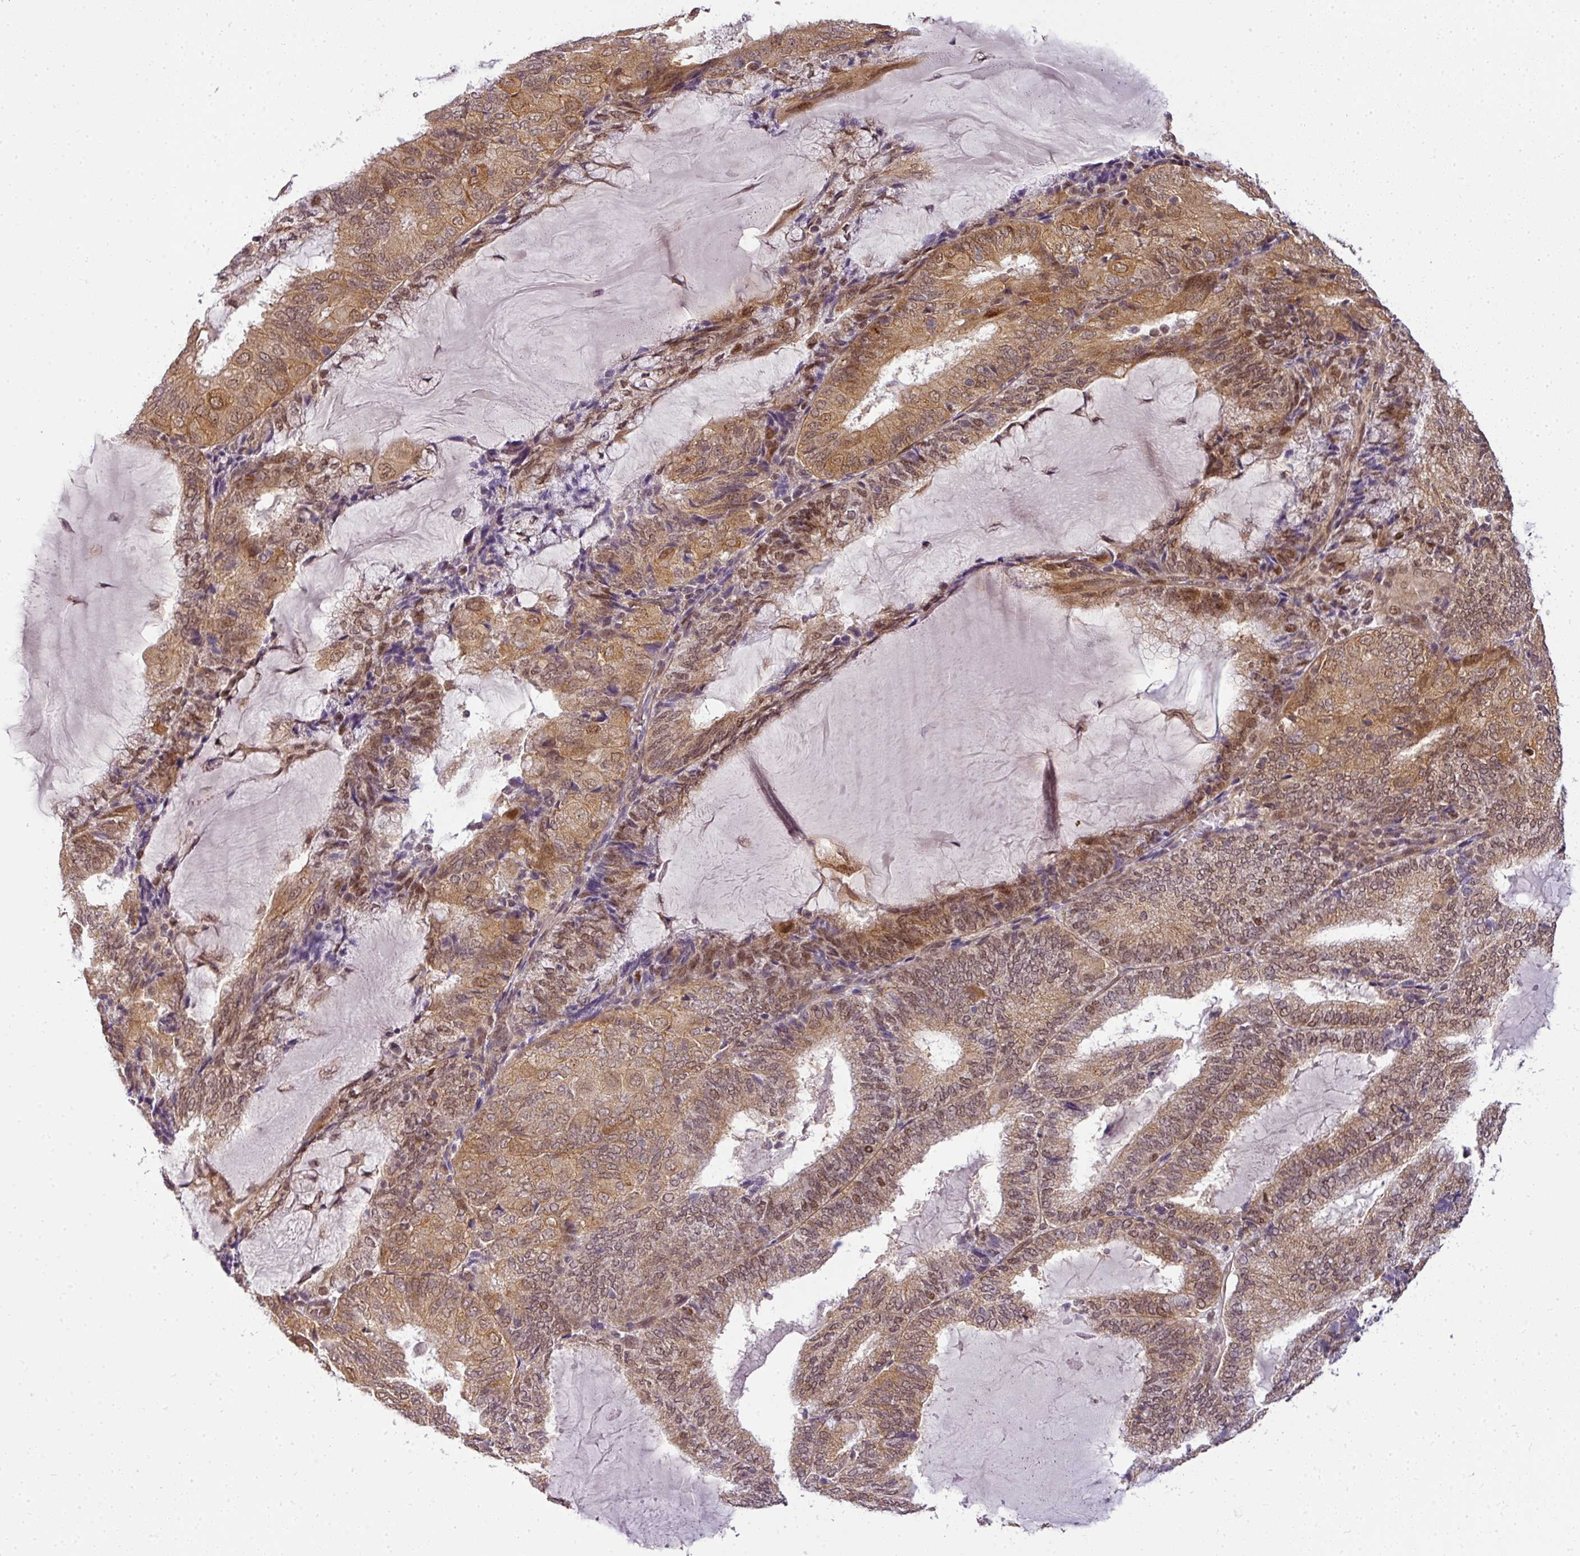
{"staining": {"intensity": "moderate", "quantity": ">75%", "location": "cytoplasmic/membranous,nuclear"}, "tissue": "endometrial cancer", "cell_type": "Tumor cells", "image_type": "cancer", "snomed": [{"axis": "morphology", "description": "Adenocarcinoma, NOS"}, {"axis": "topography", "description": "Endometrium"}], "caption": "Immunohistochemical staining of human adenocarcinoma (endometrial) displays medium levels of moderate cytoplasmic/membranous and nuclear staining in approximately >75% of tumor cells.", "gene": "C1orf226", "patient": {"sex": "female", "age": 81}}